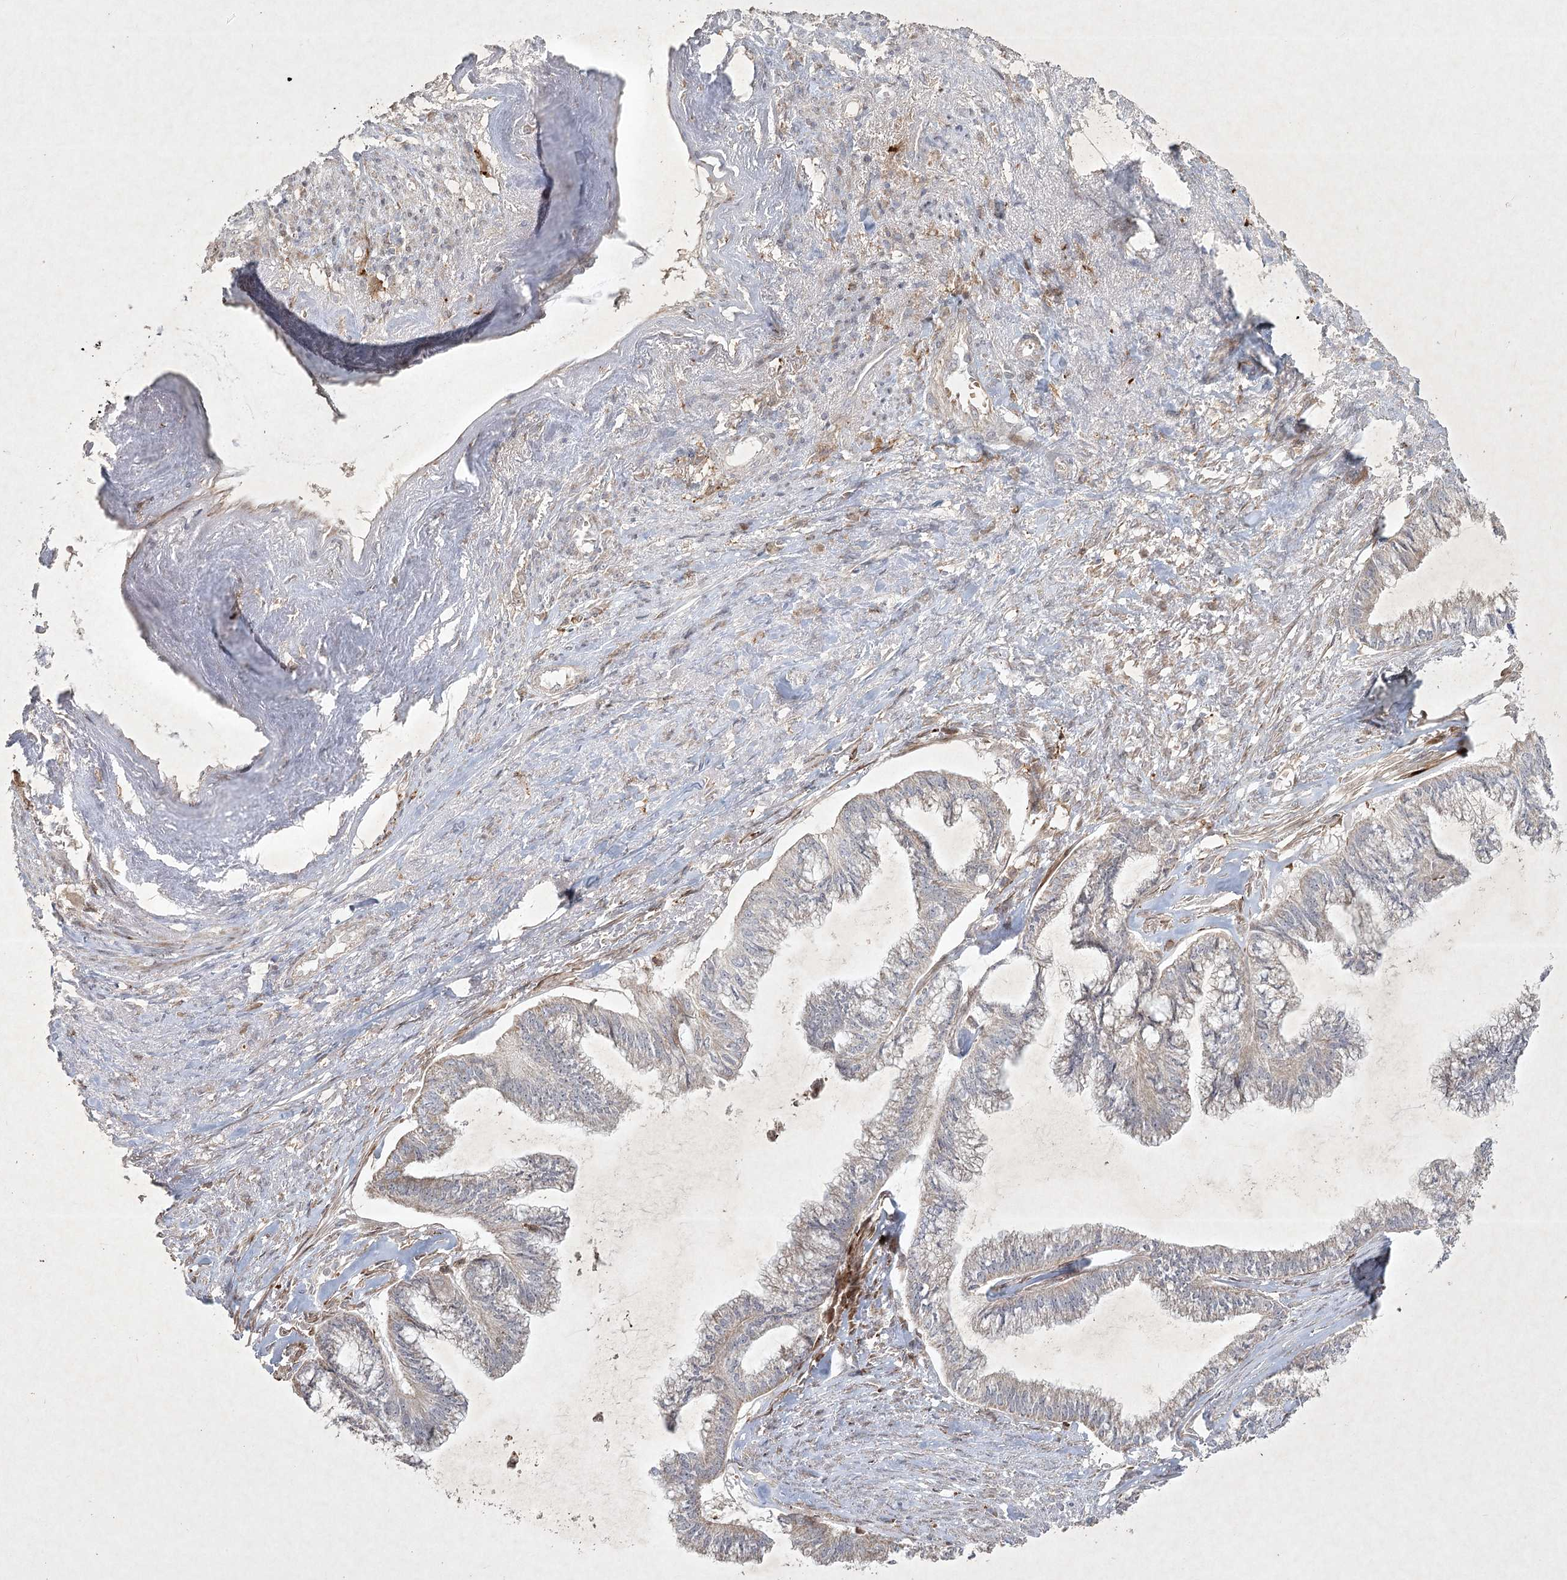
{"staining": {"intensity": "weak", "quantity": "<25%", "location": "cytoplasmic/membranous"}, "tissue": "endometrial cancer", "cell_type": "Tumor cells", "image_type": "cancer", "snomed": [{"axis": "morphology", "description": "Adenocarcinoma, NOS"}, {"axis": "topography", "description": "Endometrium"}], "caption": "Tumor cells are negative for protein expression in human endometrial cancer.", "gene": "KBTBD4", "patient": {"sex": "female", "age": 86}}